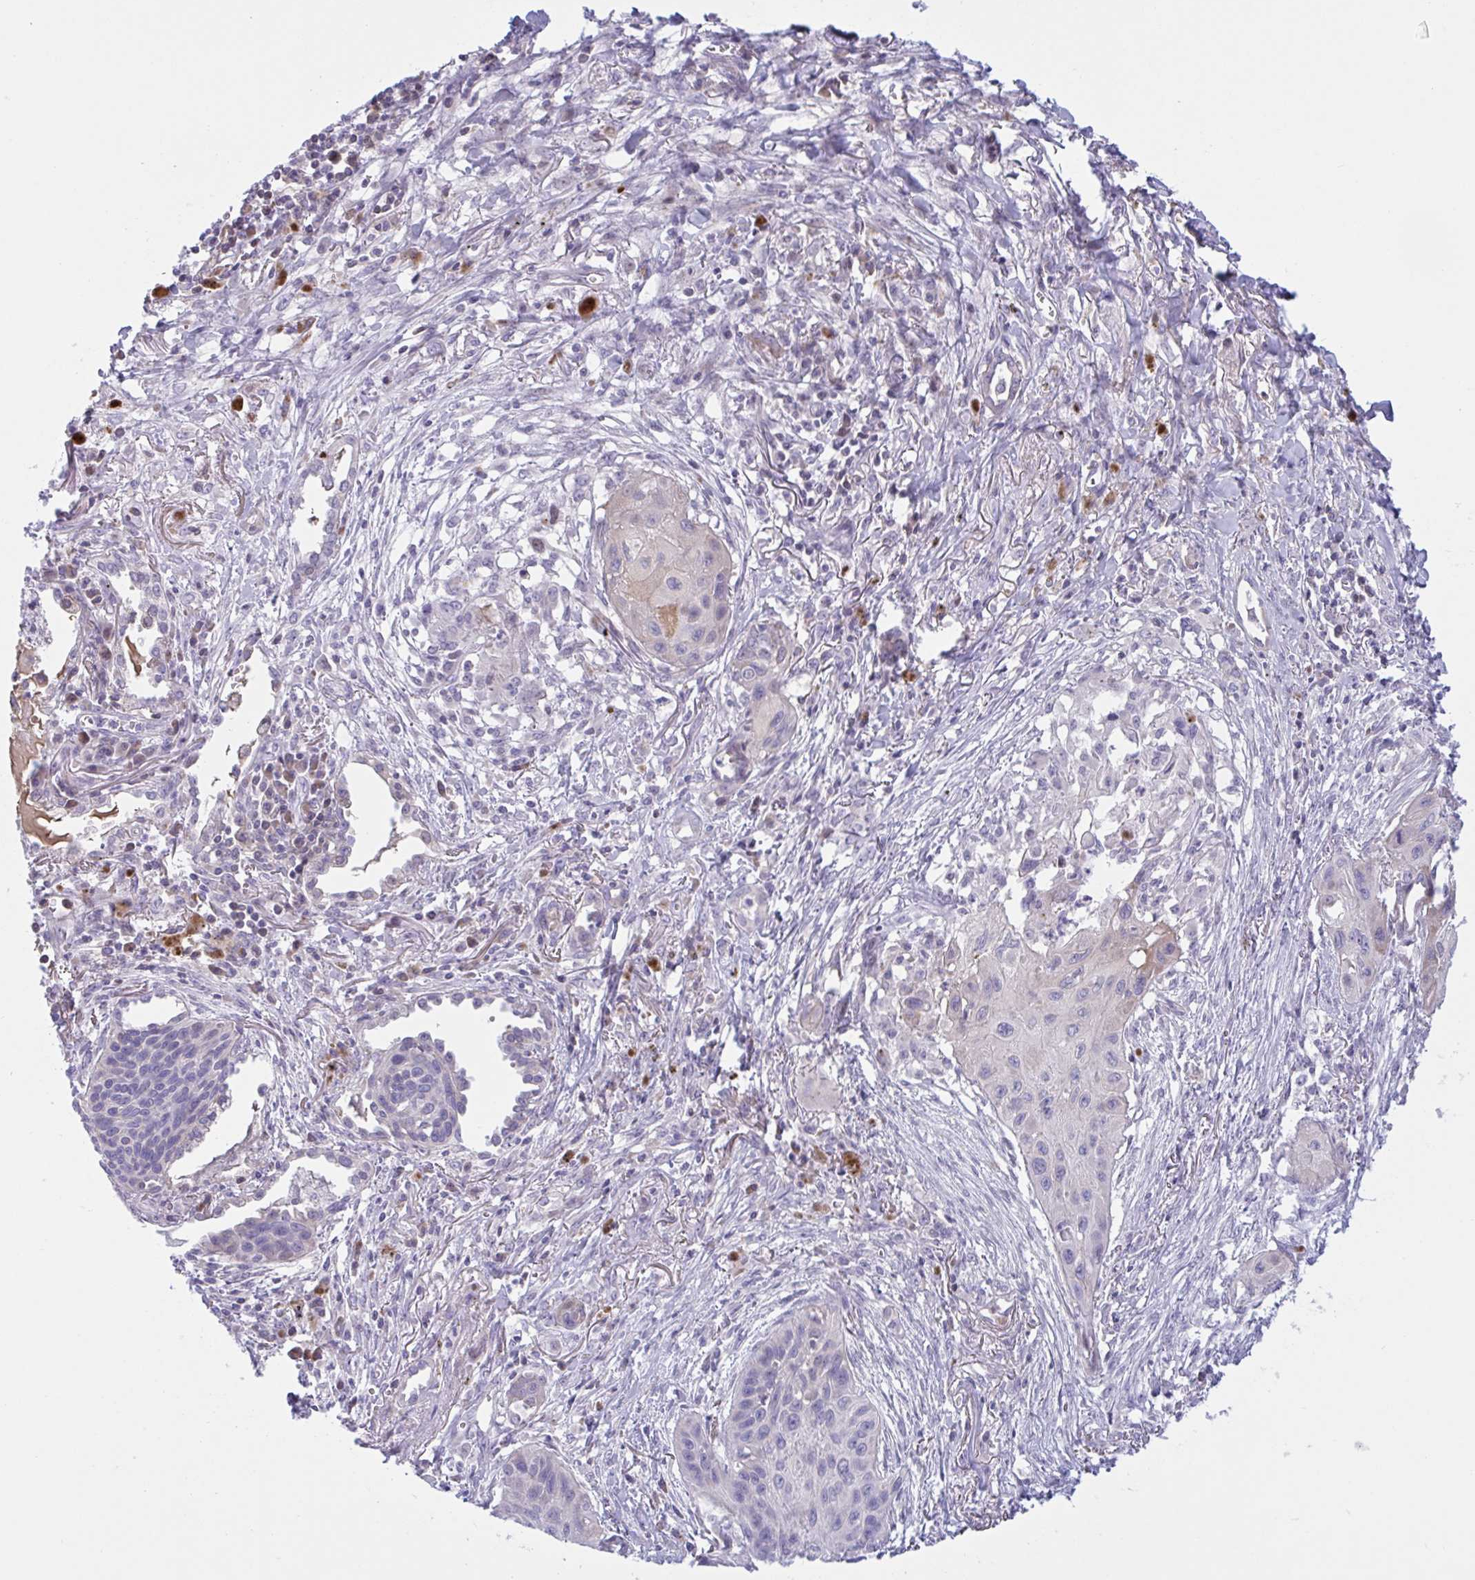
{"staining": {"intensity": "negative", "quantity": "none", "location": "none"}, "tissue": "lung cancer", "cell_type": "Tumor cells", "image_type": "cancer", "snomed": [{"axis": "morphology", "description": "Squamous cell carcinoma, NOS"}, {"axis": "topography", "description": "Lung"}], "caption": "An immunohistochemistry (IHC) histopathology image of lung squamous cell carcinoma is shown. There is no staining in tumor cells of lung squamous cell carcinoma. The staining was performed using DAB (3,3'-diaminobenzidine) to visualize the protein expression in brown, while the nuclei were stained in blue with hematoxylin (Magnification: 20x).", "gene": "VWC2", "patient": {"sex": "male", "age": 71}}